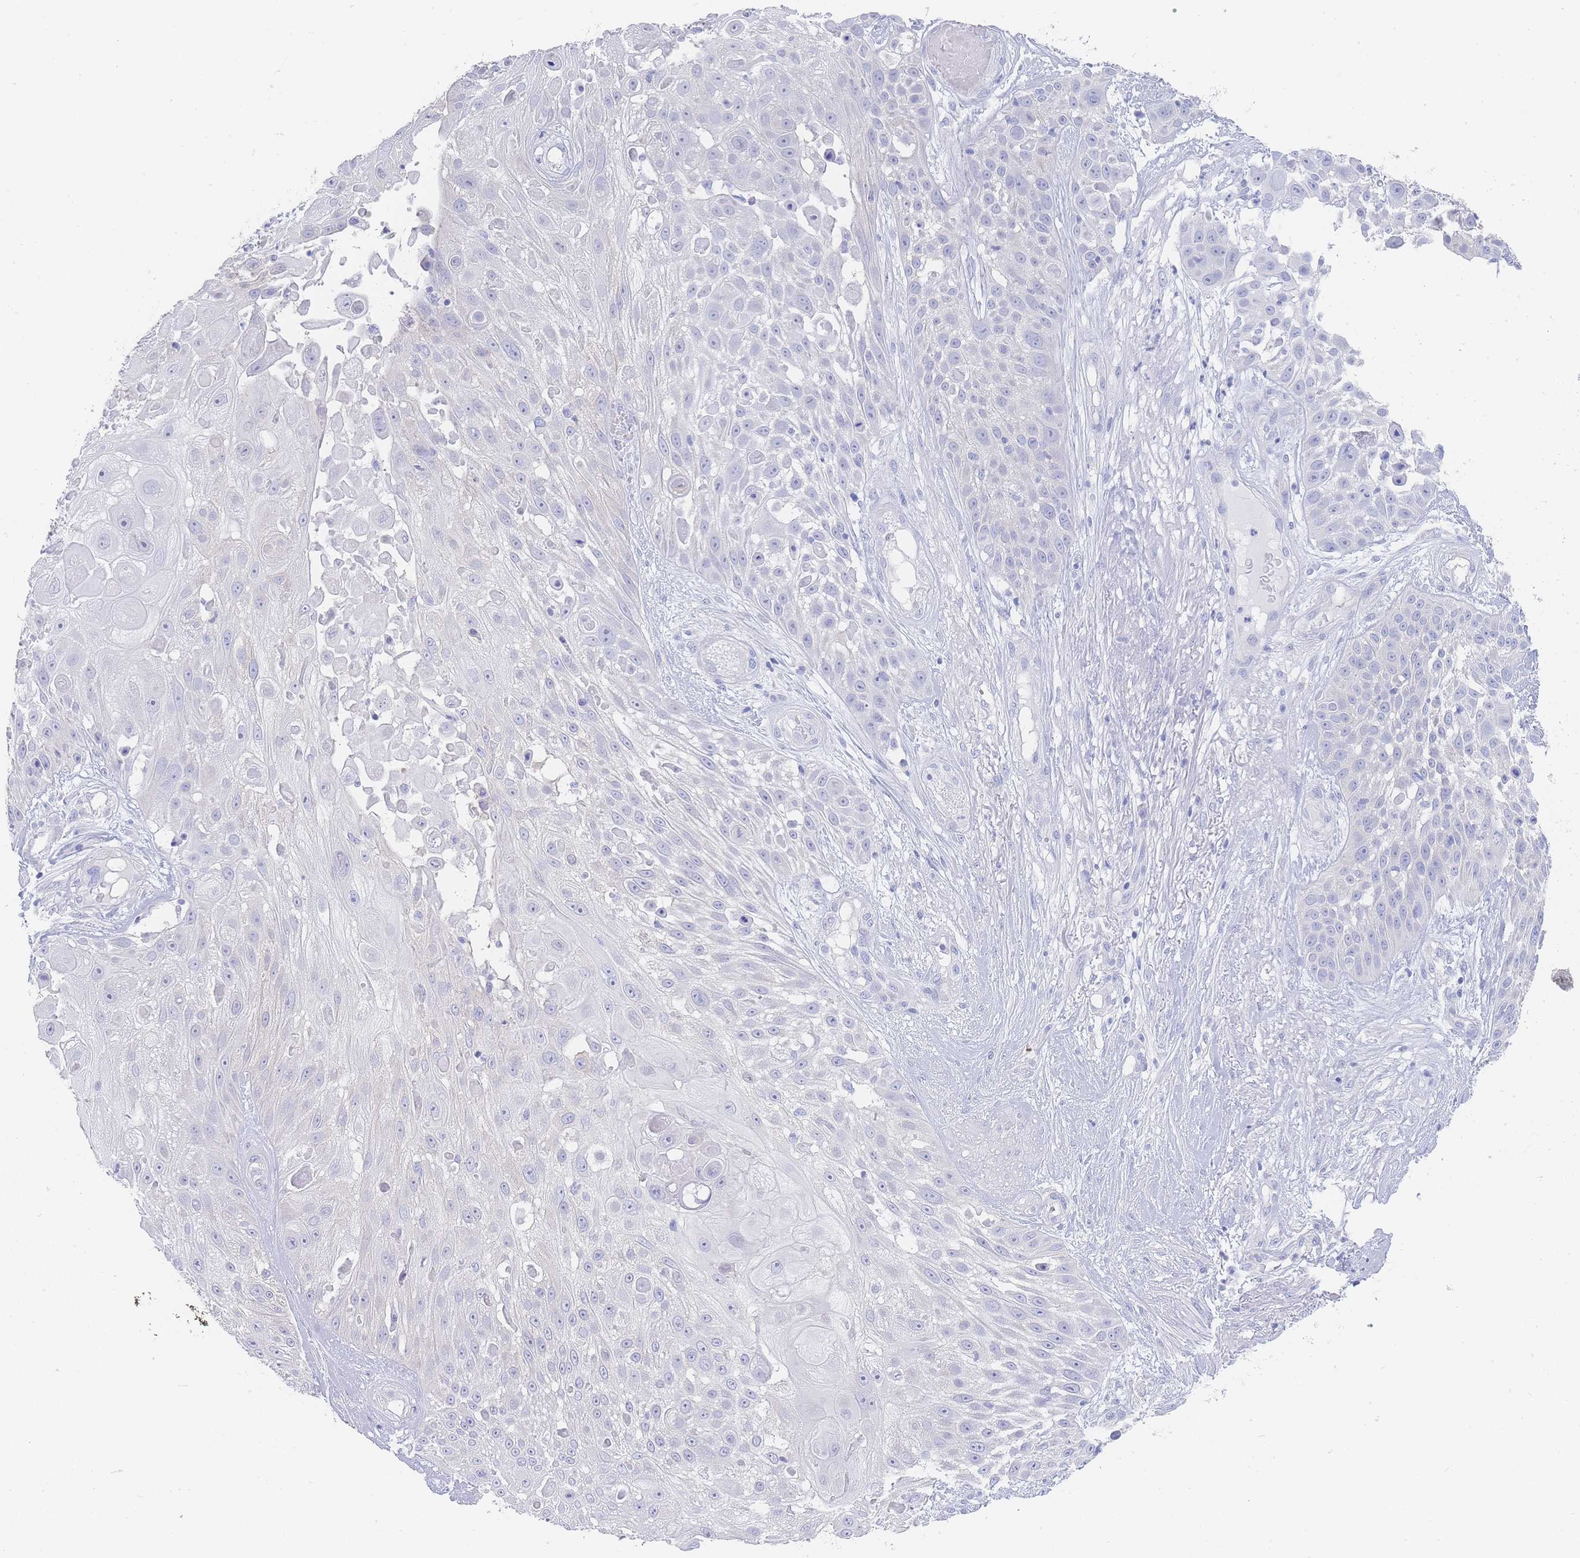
{"staining": {"intensity": "negative", "quantity": "none", "location": "none"}, "tissue": "skin cancer", "cell_type": "Tumor cells", "image_type": "cancer", "snomed": [{"axis": "morphology", "description": "Squamous cell carcinoma, NOS"}, {"axis": "topography", "description": "Skin"}], "caption": "DAB immunohistochemical staining of human skin cancer demonstrates no significant staining in tumor cells.", "gene": "LZTFL1", "patient": {"sex": "female", "age": 86}}